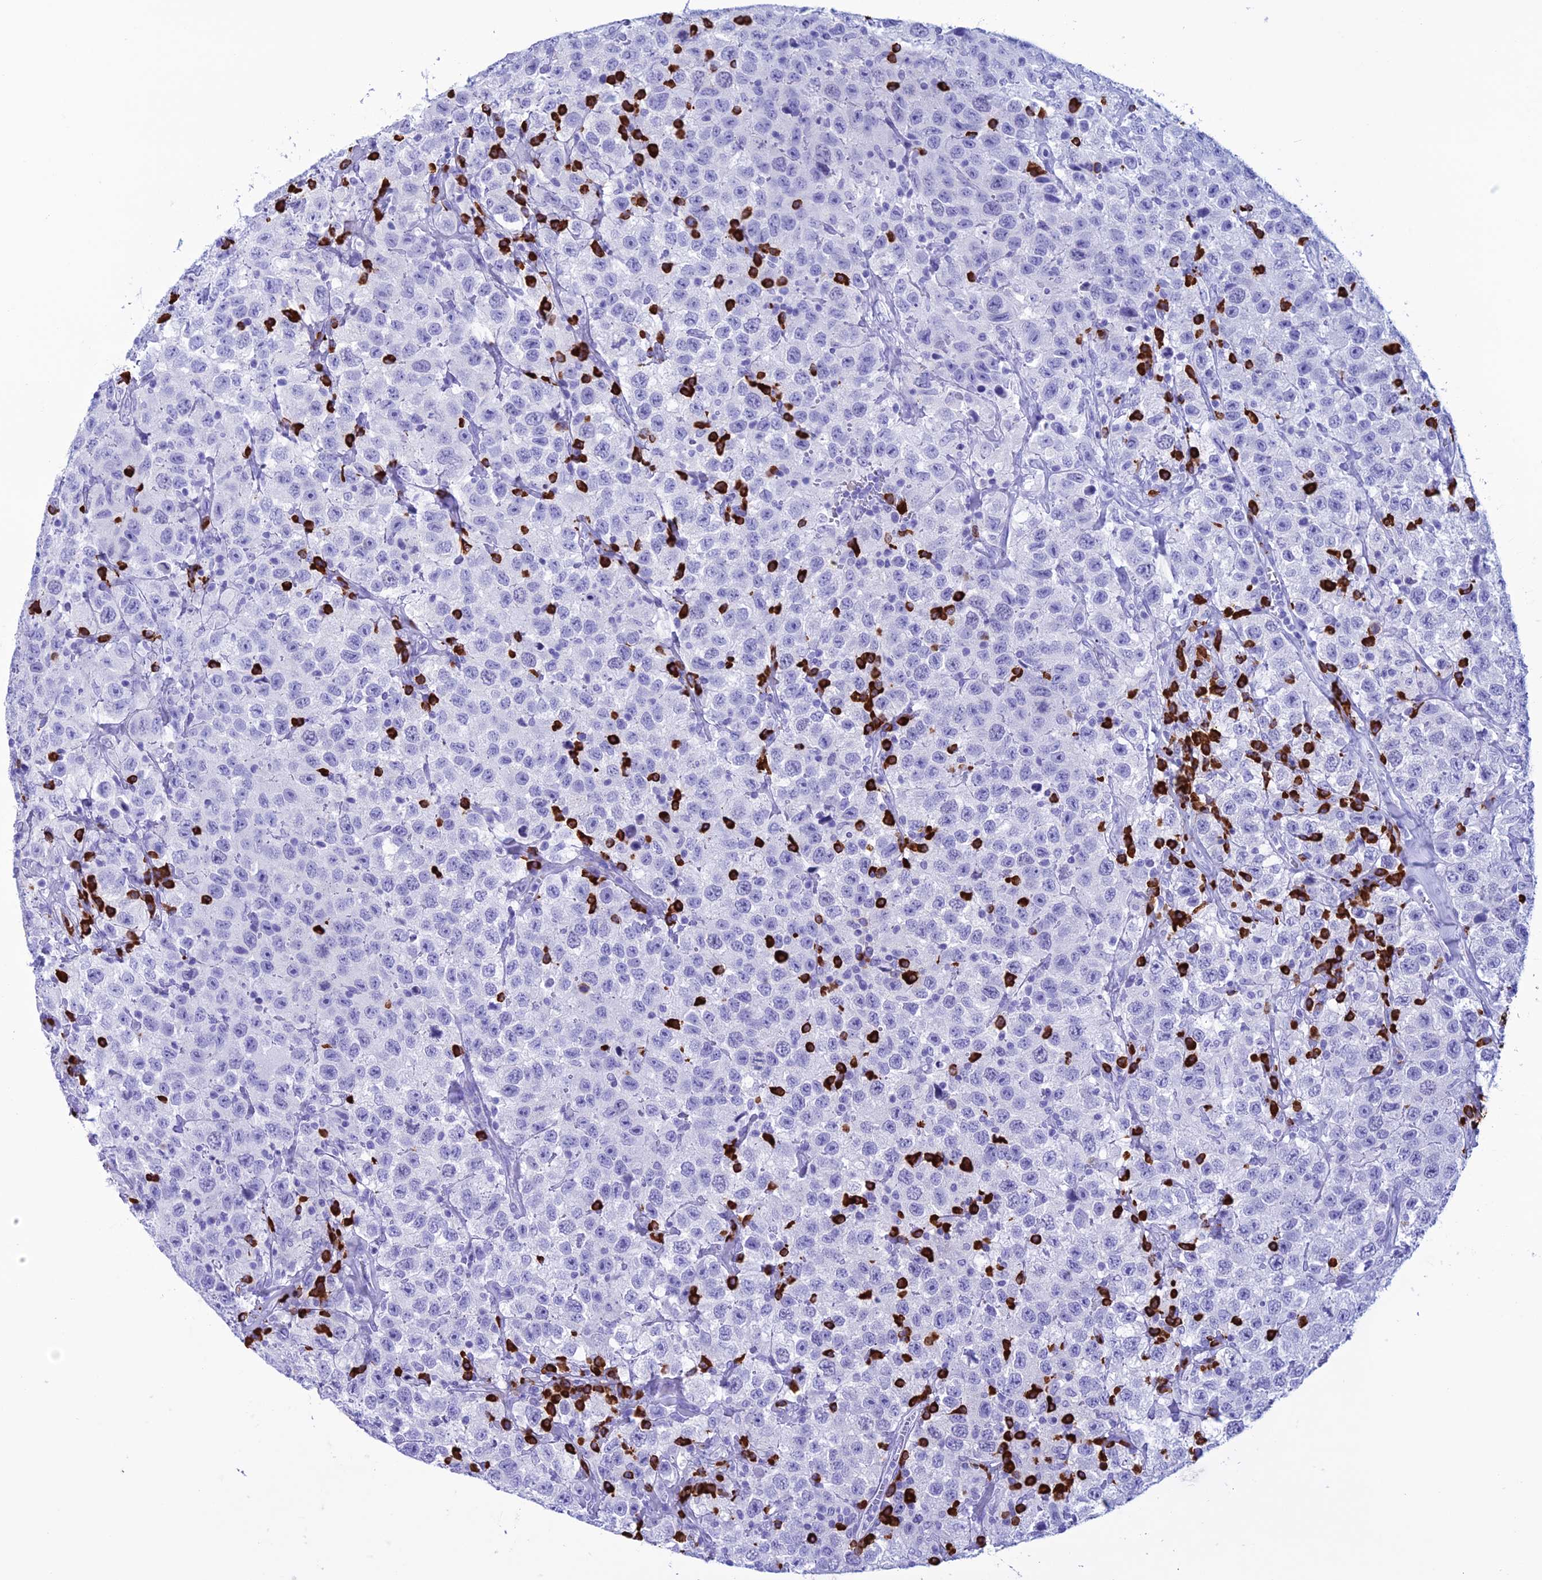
{"staining": {"intensity": "negative", "quantity": "none", "location": "none"}, "tissue": "testis cancer", "cell_type": "Tumor cells", "image_type": "cancer", "snomed": [{"axis": "morphology", "description": "Seminoma, NOS"}, {"axis": "topography", "description": "Testis"}], "caption": "DAB (3,3'-diaminobenzidine) immunohistochemical staining of human seminoma (testis) displays no significant expression in tumor cells. (DAB IHC visualized using brightfield microscopy, high magnification).", "gene": "MZB1", "patient": {"sex": "male", "age": 41}}